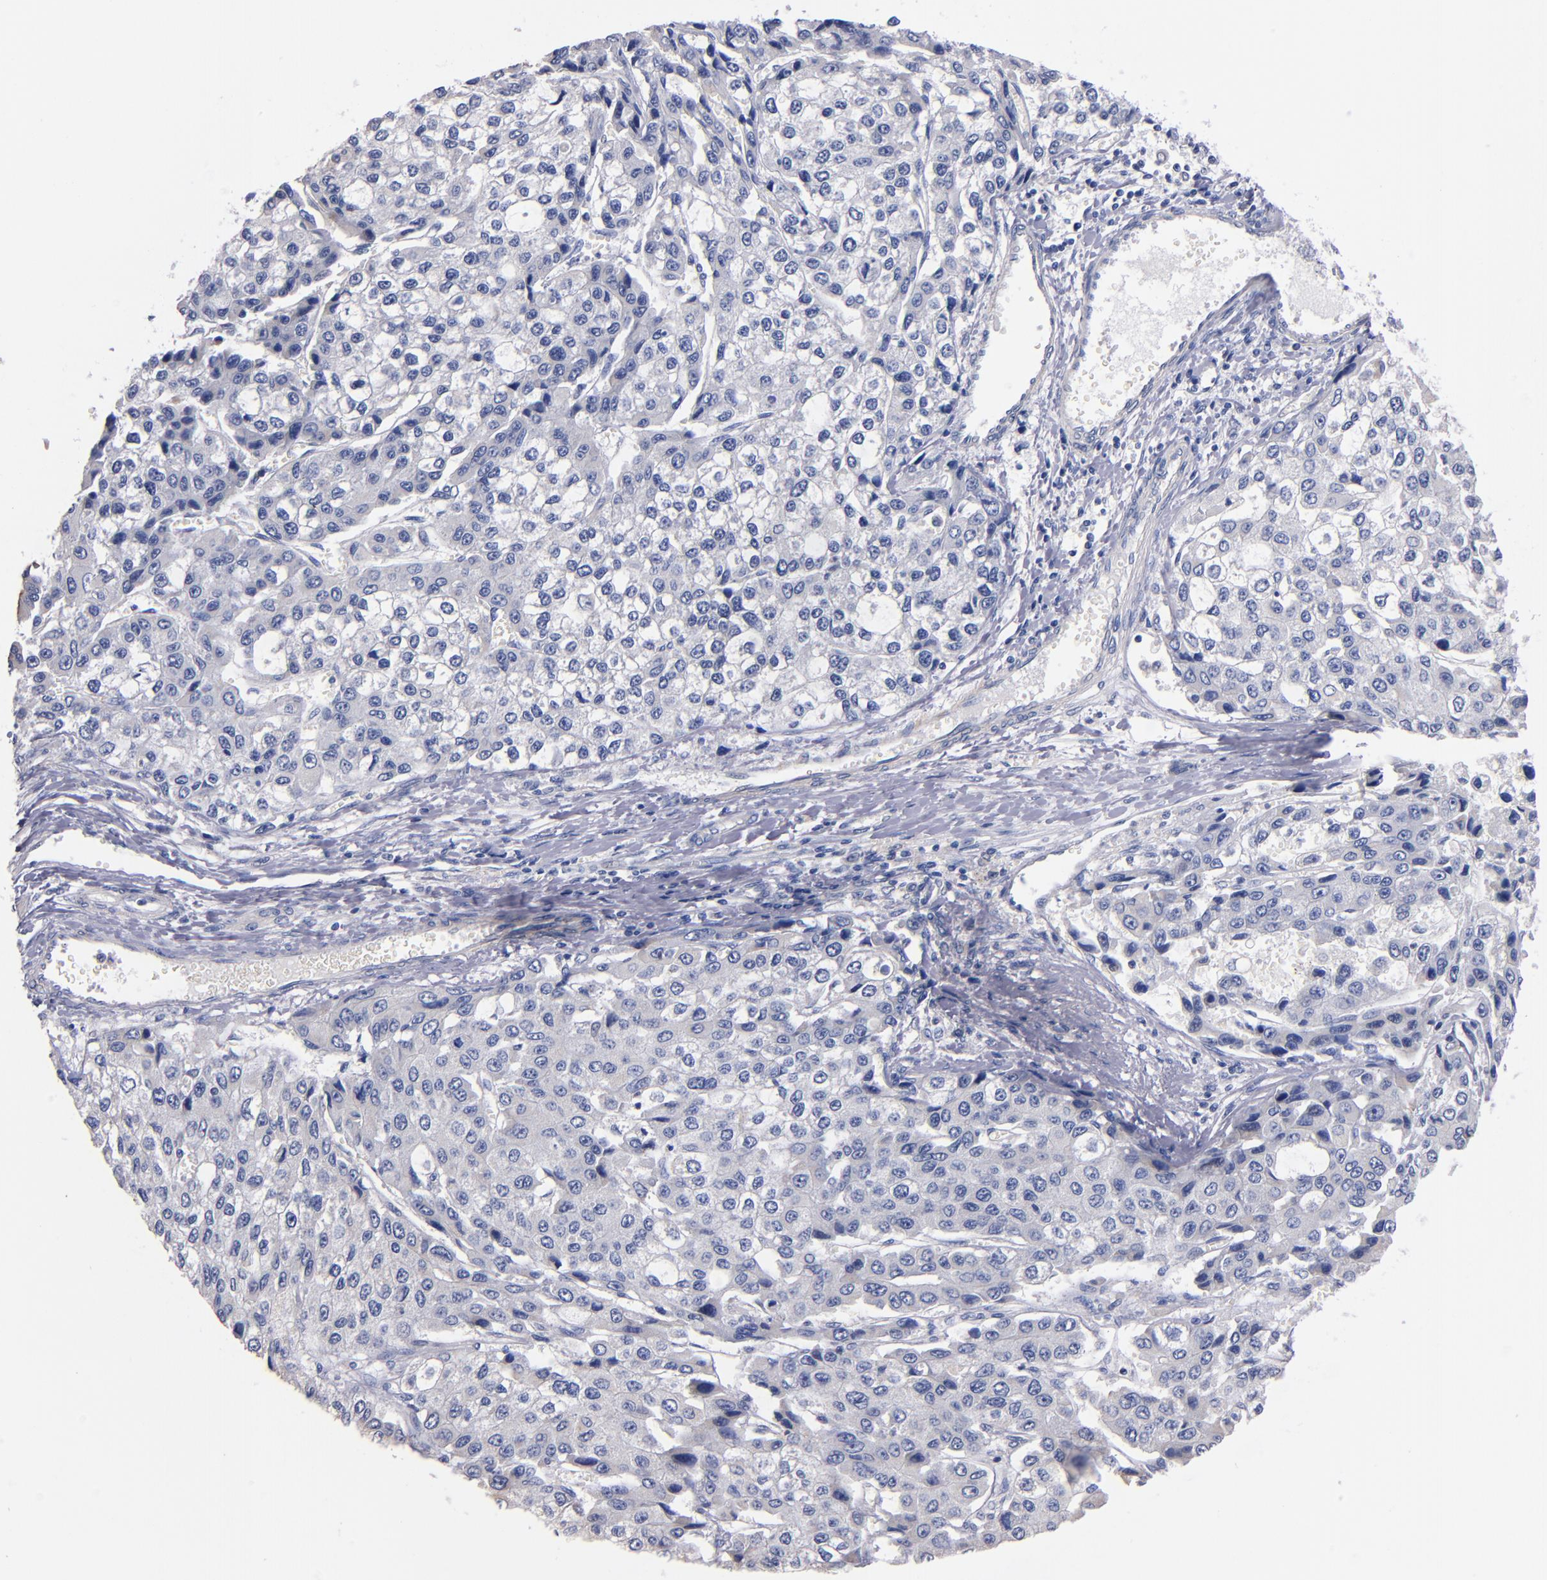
{"staining": {"intensity": "negative", "quantity": "none", "location": "none"}, "tissue": "liver cancer", "cell_type": "Tumor cells", "image_type": "cancer", "snomed": [{"axis": "morphology", "description": "Carcinoma, Hepatocellular, NOS"}, {"axis": "topography", "description": "Liver"}], "caption": "DAB immunohistochemical staining of liver hepatocellular carcinoma reveals no significant positivity in tumor cells. (Brightfield microscopy of DAB (3,3'-diaminobenzidine) immunohistochemistry at high magnification).", "gene": "CNTNAP2", "patient": {"sex": "female", "age": 66}}